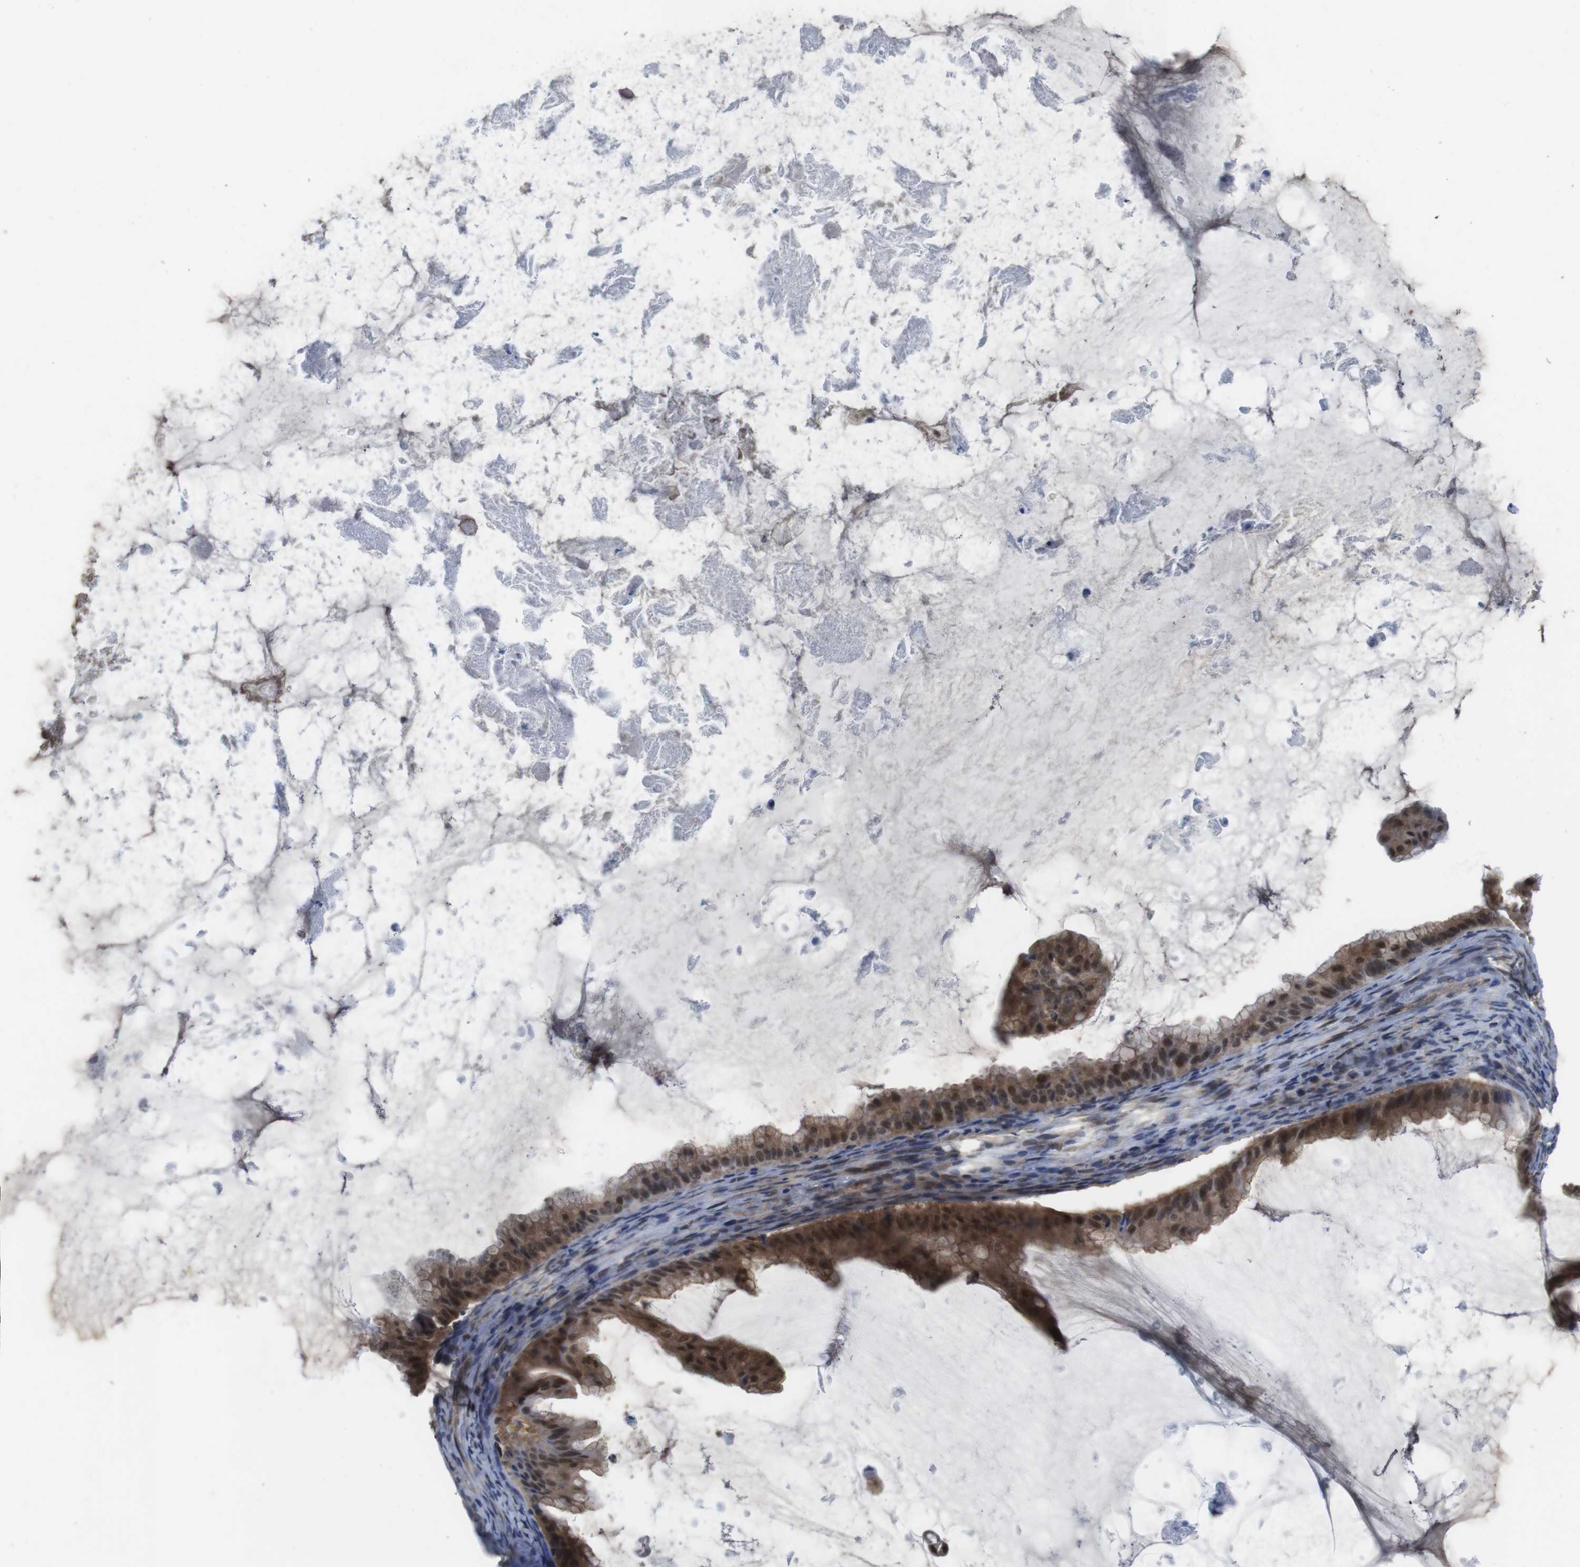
{"staining": {"intensity": "moderate", "quantity": ">75%", "location": "cytoplasmic/membranous,nuclear"}, "tissue": "ovarian cancer", "cell_type": "Tumor cells", "image_type": "cancer", "snomed": [{"axis": "morphology", "description": "Cystadenocarcinoma, mucinous, NOS"}, {"axis": "topography", "description": "Ovary"}], "caption": "A high-resolution histopathology image shows immunohistochemistry staining of ovarian cancer, which exhibits moderate cytoplasmic/membranous and nuclear positivity in about >75% of tumor cells.", "gene": "FADD", "patient": {"sex": "female", "age": 61}}